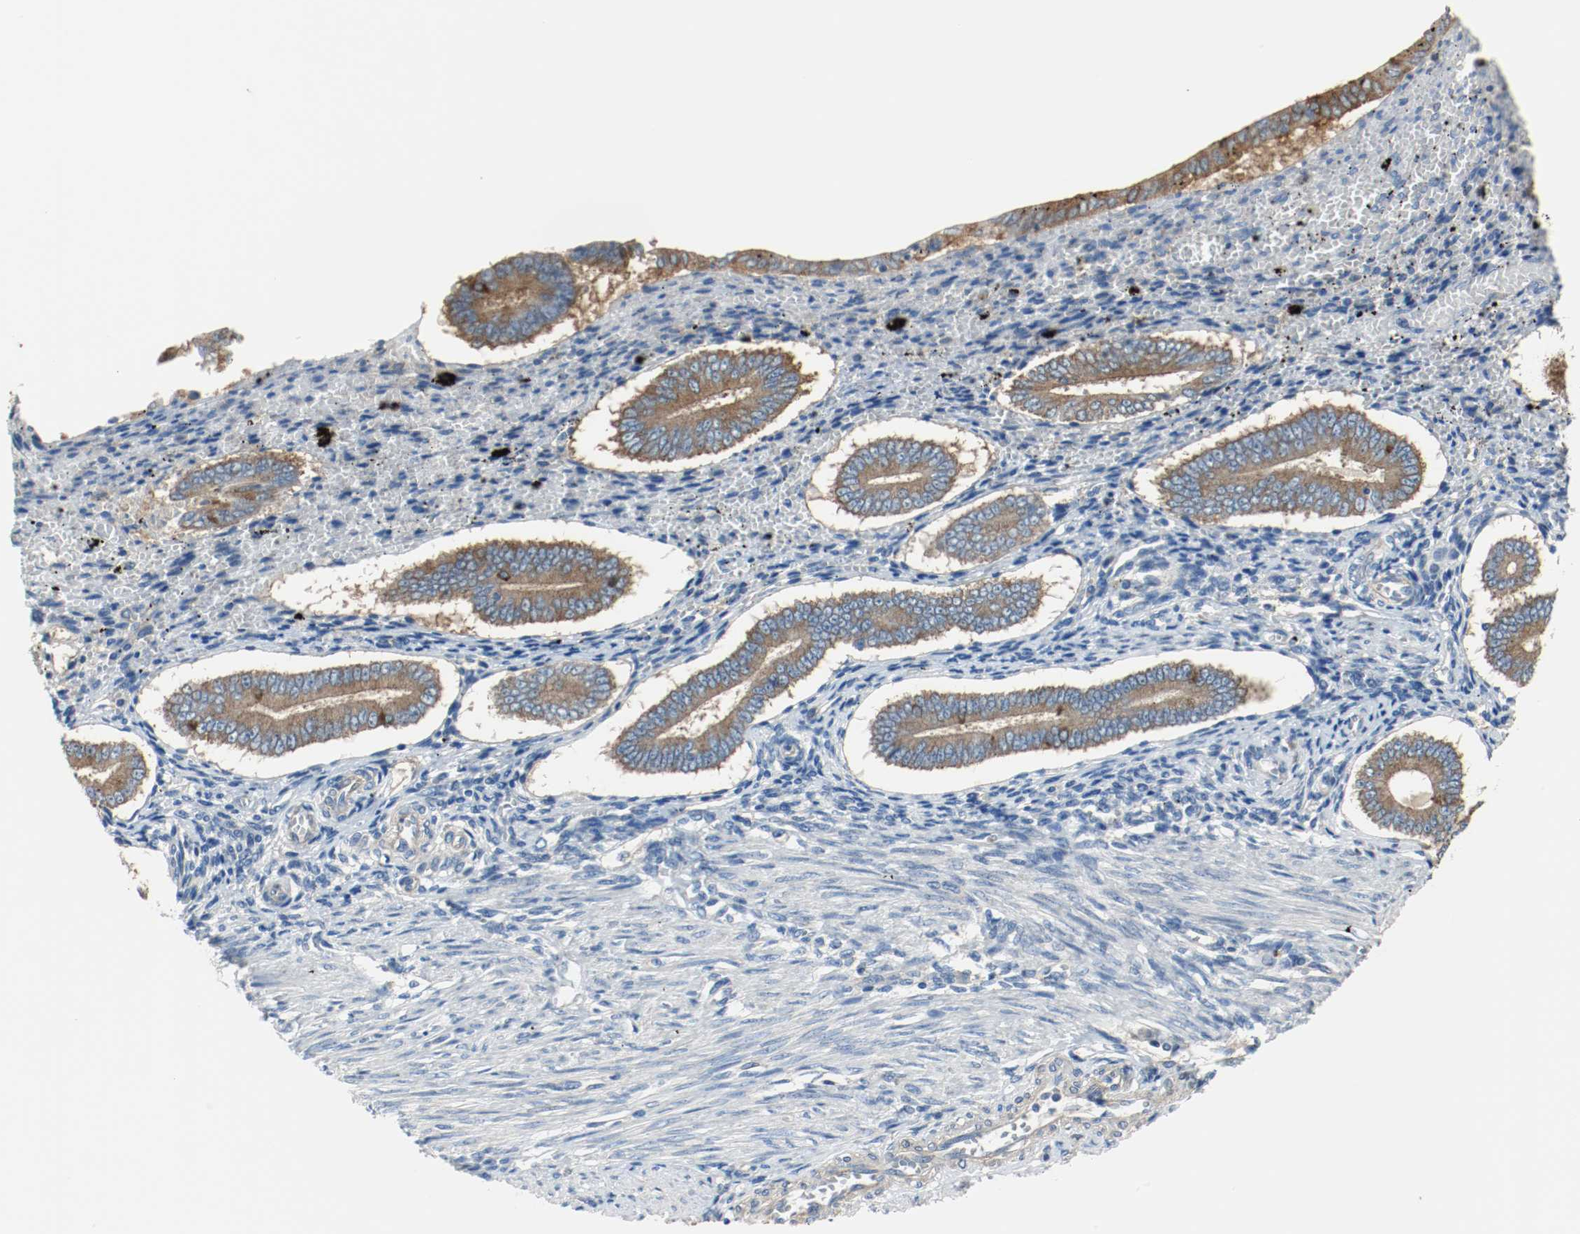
{"staining": {"intensity": "moderate", "quantity": "<25%", "location": "cytoplasmic/membranous"}, "tissue": "endometrium", "cell_type": "Cells in endometrial stroma", "image_type": "normal", "snomed": [{"axis": "morphology", "description": "Normal tissue, NOS"}, {"axis": "topography", "description": "Endometrium"}], "caption": "Immunohistochemical staining of normal endometrium exhibits low levels of moderate cytoplasmic/membranous positivity in approximately <25% of cells in endometrial stroma.", "gene": "TUBA3D", "patient": {"sex": "female", "age": 42}}